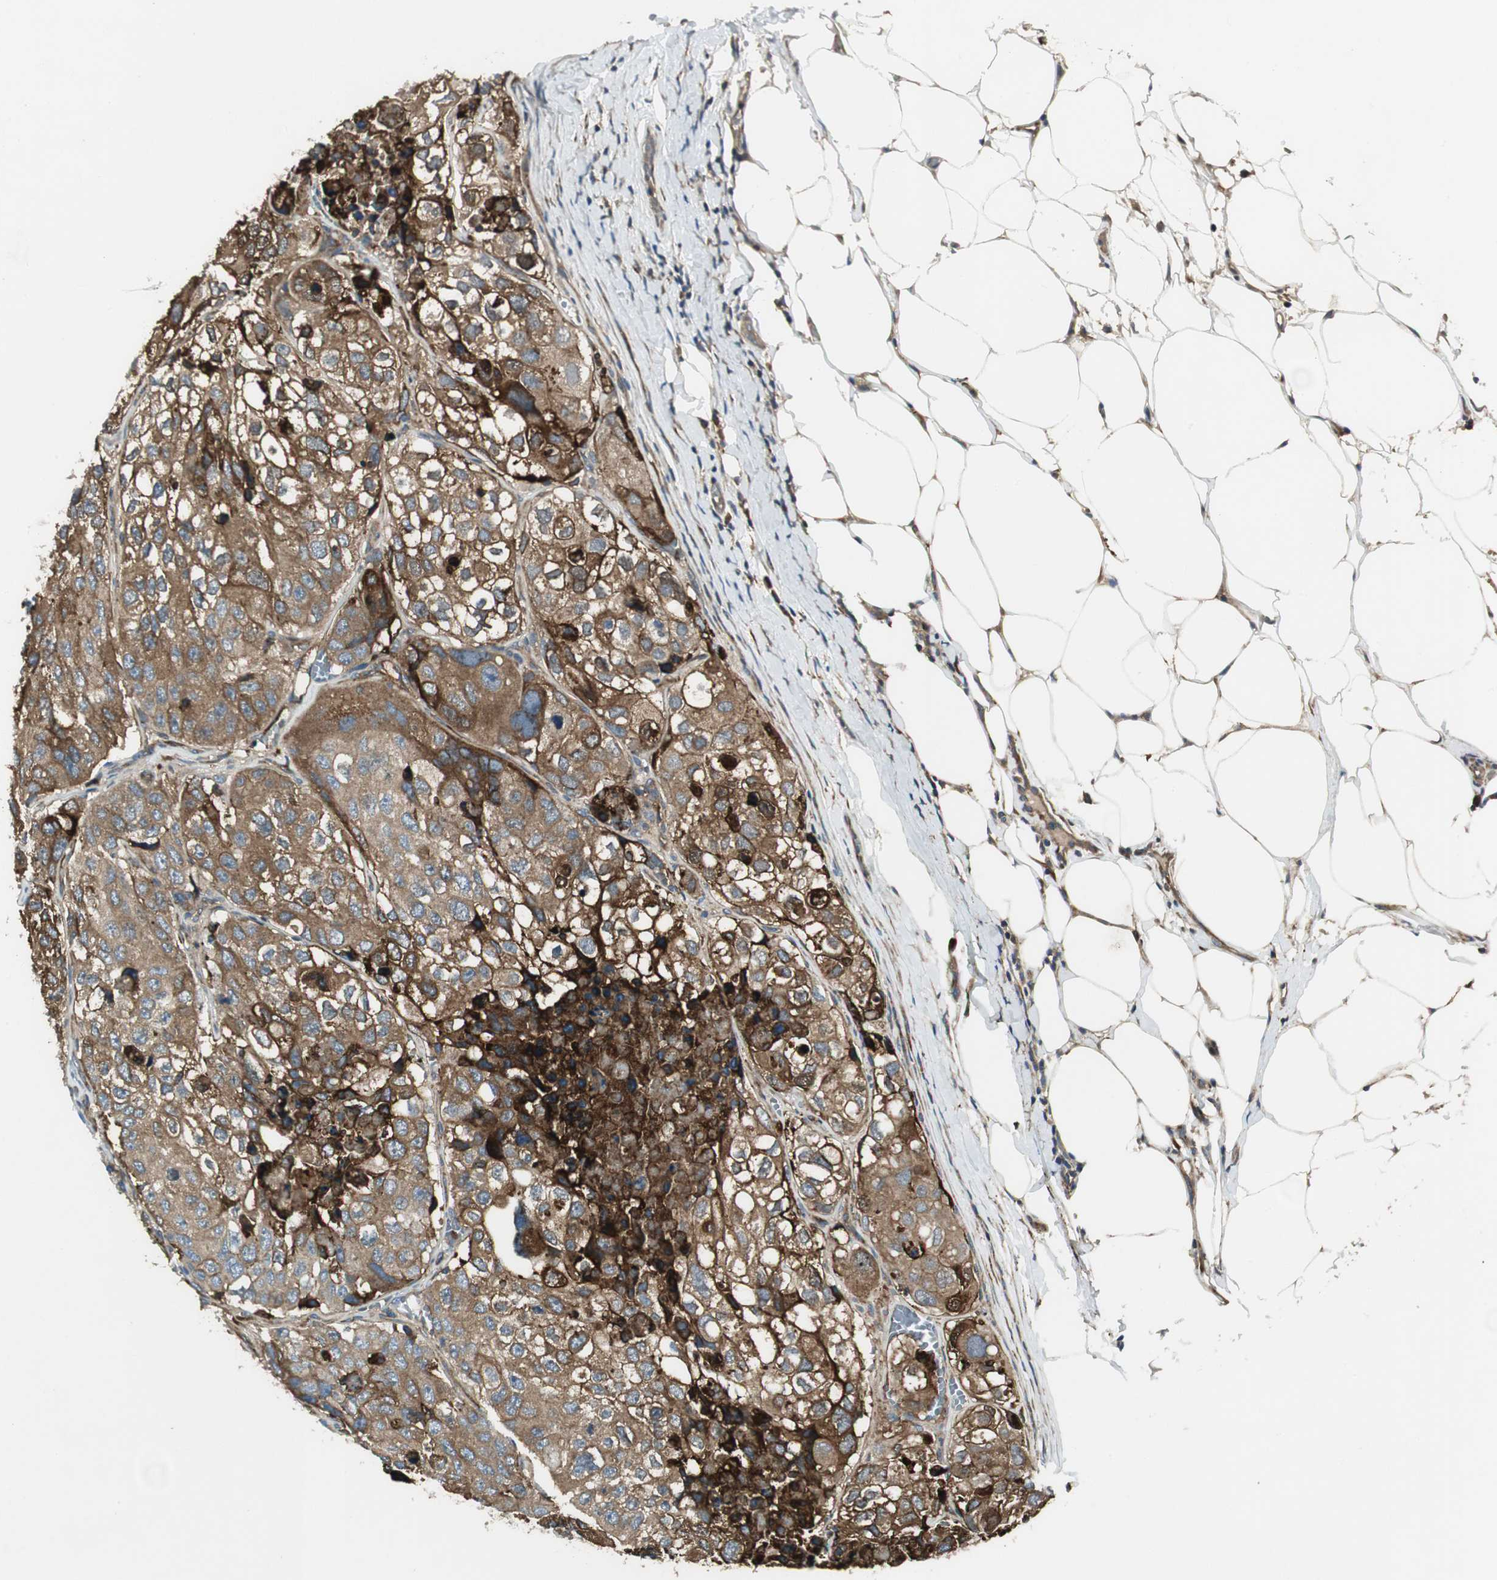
{"staining": {"intensity": "strong", "quantity": ">75%", "location": "cytoplasmic/membranous"}, "tissue": "urothelial cancer", "cell_type": "Tumor cells", "image_type": "cancer", "snomed": [{"axis": "morphology", "description": "Urothelial carcinoma, High grade"}, {"axis": "topography", "description": "Lymph node"}, {"axis": "topography", "description": "Urinary bladder"}], "caption": "This is an image of immunohistochemistry staining of urothelial cancer, which shows strong positivity in the cytoplasmic/membranous of tumor cells.", "gene": "PRKG1", "patient": {"sex": "male", "age": 51}}